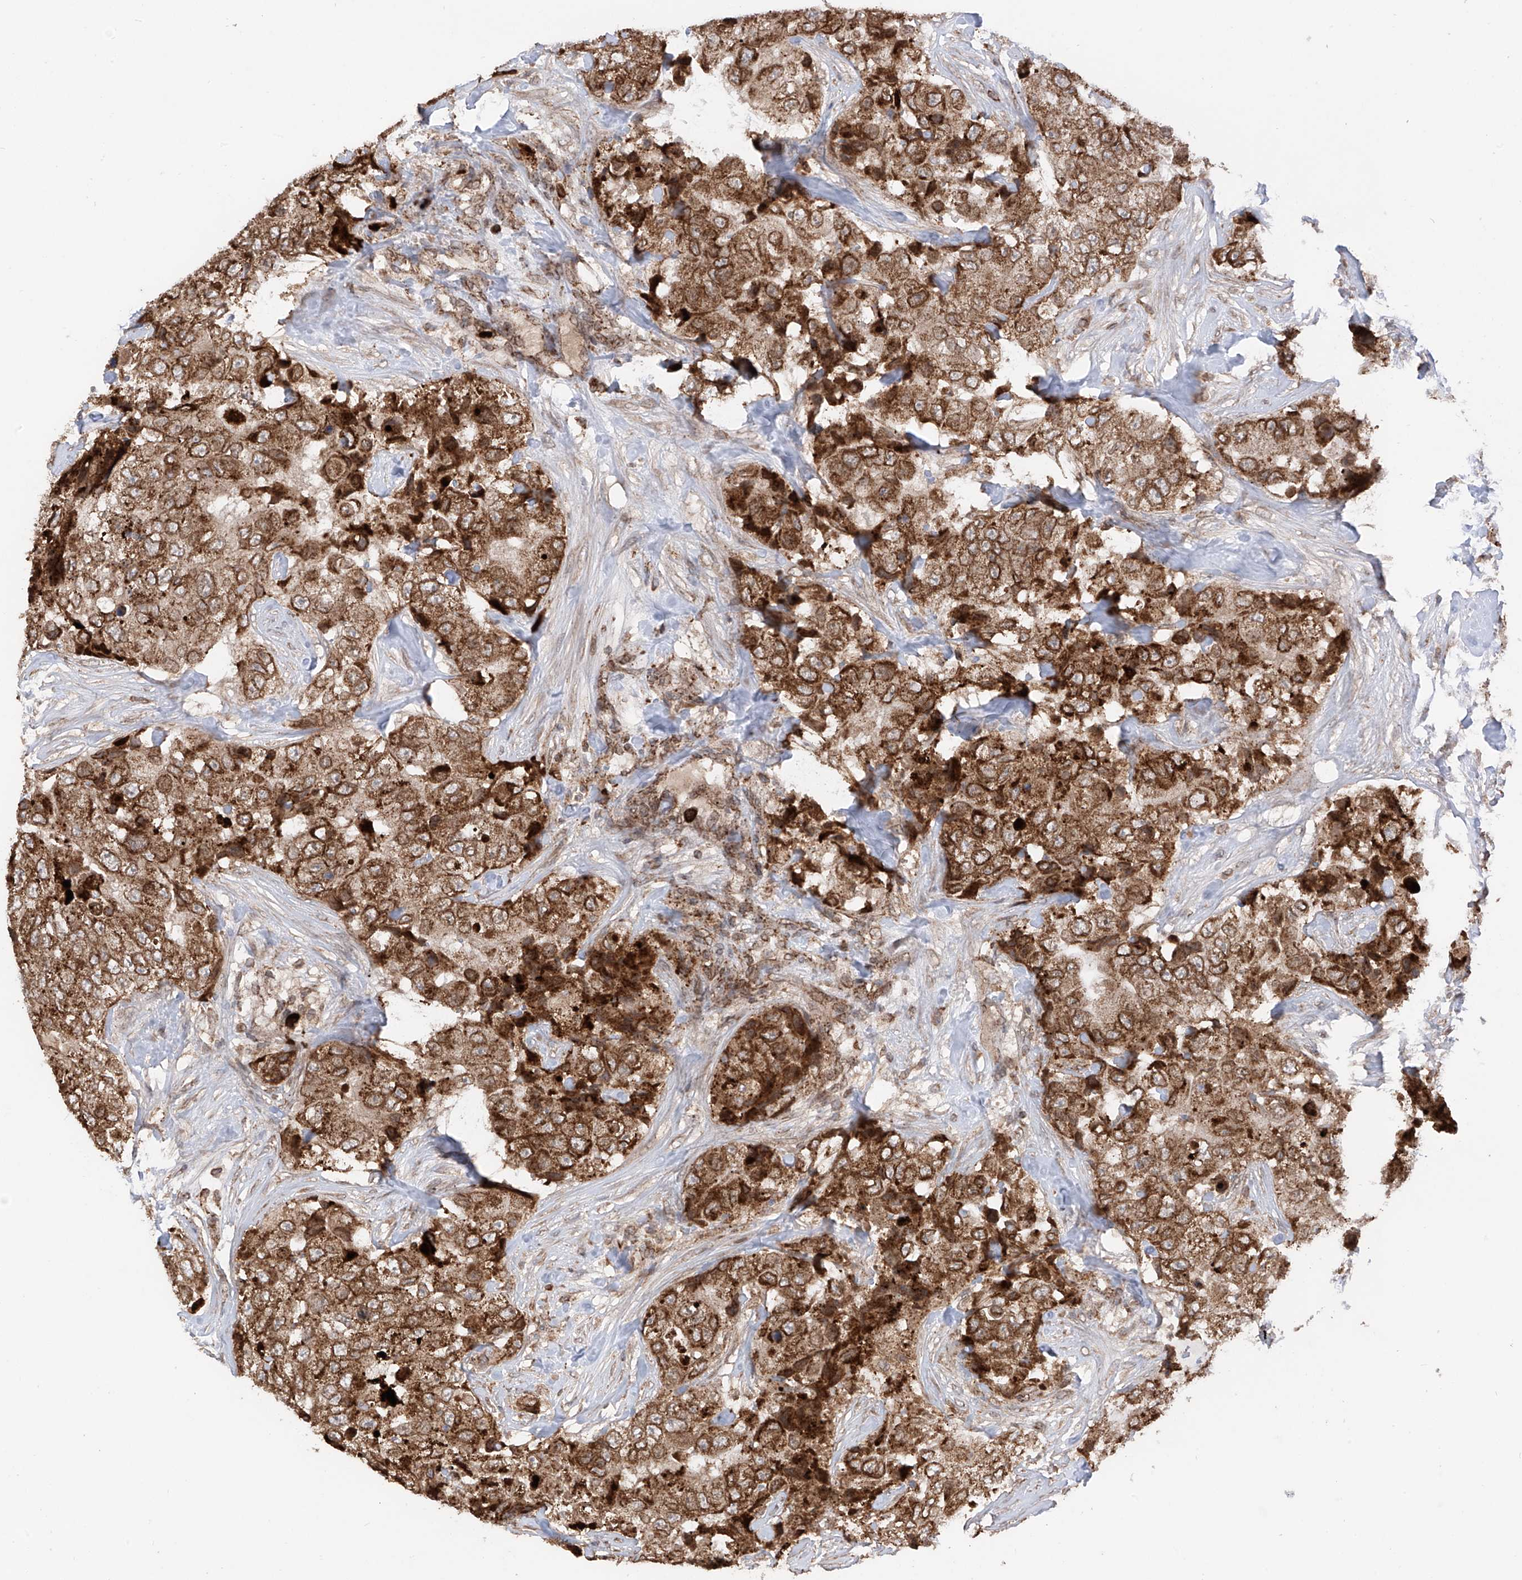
{"staining": {"intensity": "strong", "quantity": ">75%", "location": "cytoplasmic/membranous"}, "tissue": "breast cancer", "cell_type": "Tumor cells", "image_type": "cancer", "snomed": [{"axis": "morphology", "description": "Duct carcinoma"}, {"axis": "topography", "description": "Breast"}], "caption": "Protein expression analysis of breast cancer exhibits strong cytoplasmic/membranous staining in approximately >75% of tumor cells.", "gene": "AHCTF1", "patient": {"sex": "female", "age": 62}}